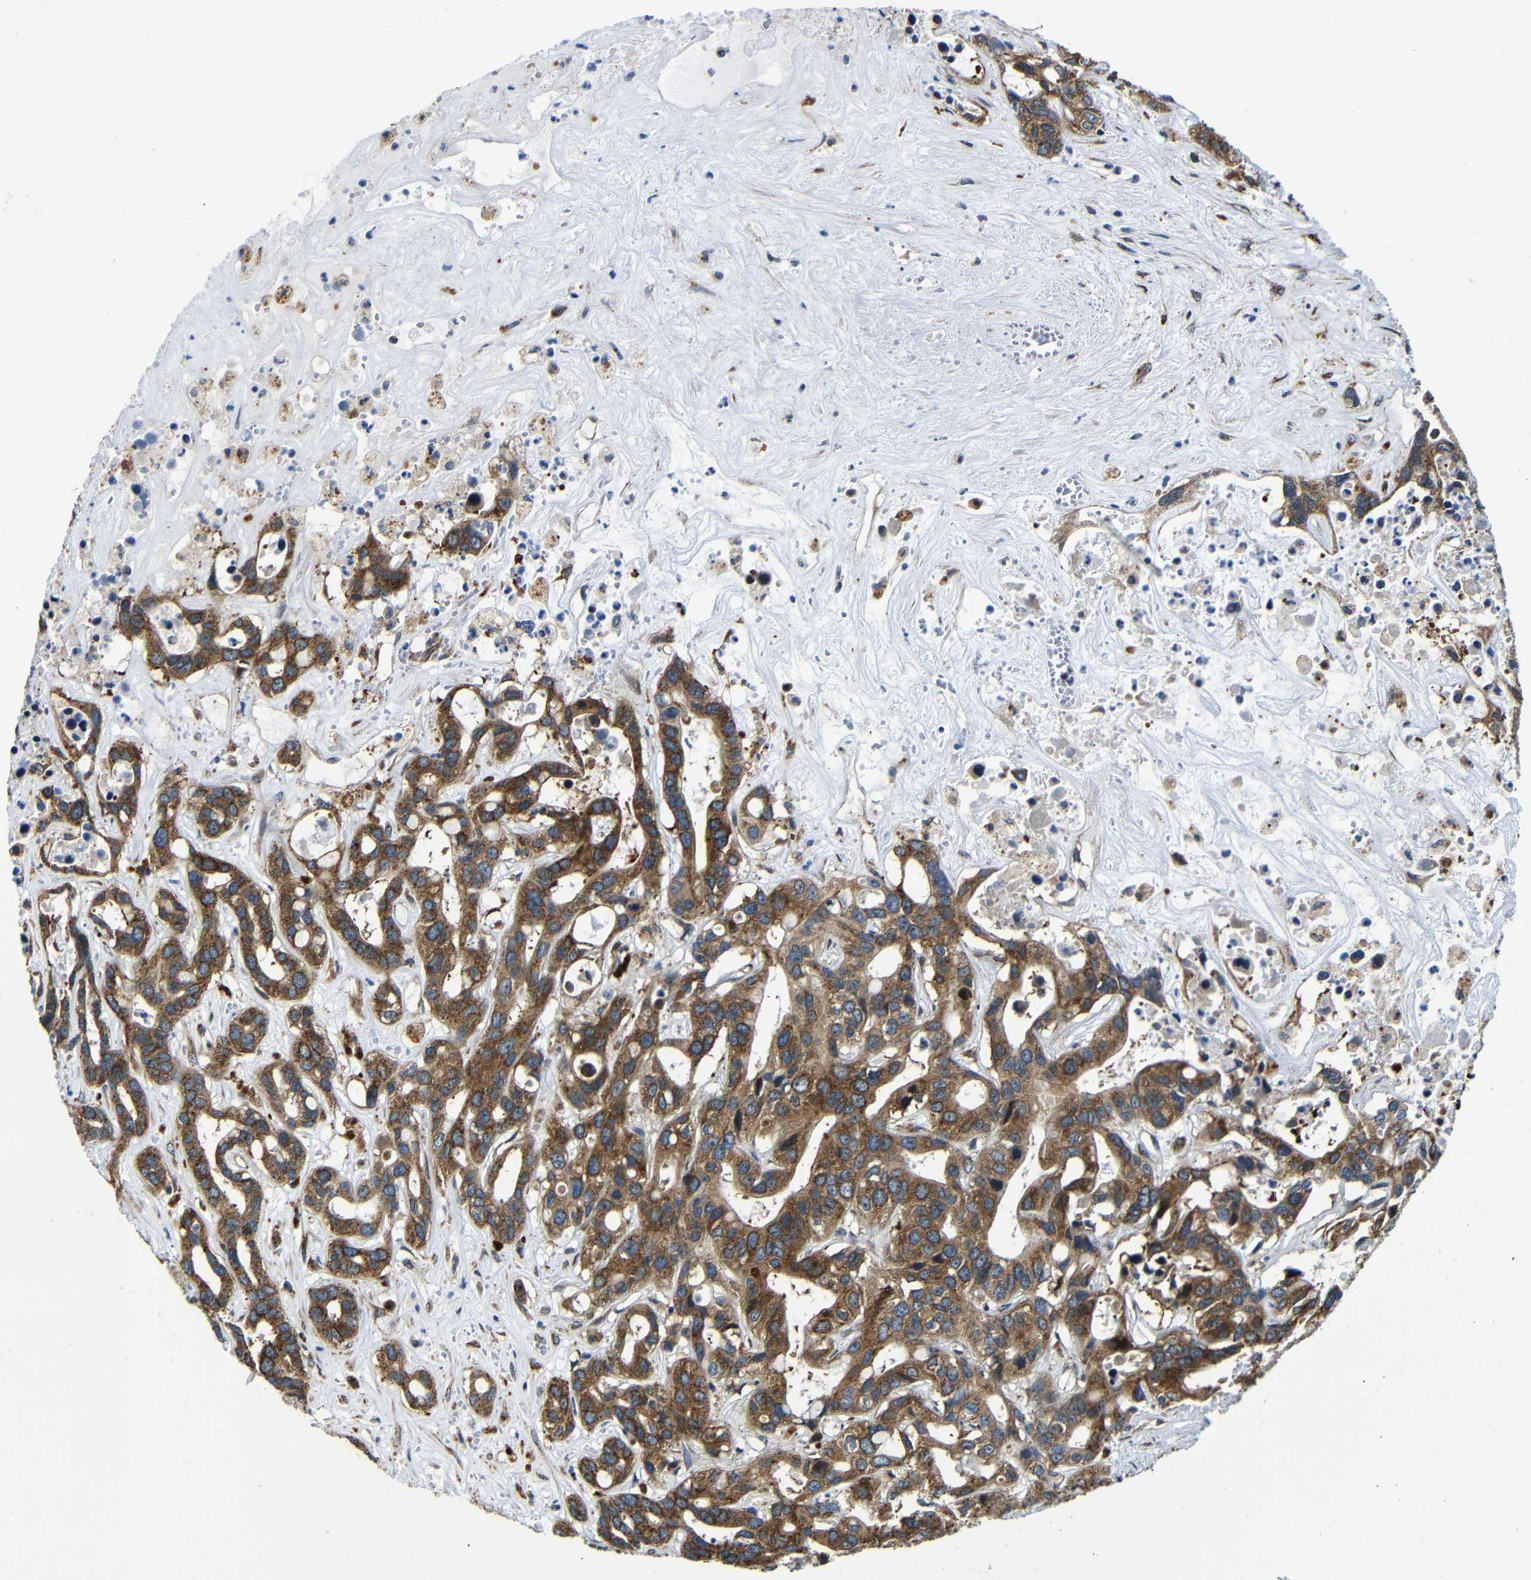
{"staining": {"intensity": "moderate", "quantity": ">75%", "location": "cytoplasmic/membranous"}, "tissue": "liver cancer", "cell_type": "Tumor cells", "image_type": "cancer", "snomed": [{"axis": "morphology", "description": "Cholangiocarcinoma"}, {"axis": "topography", "description": "Liver"}], "caption": "Immunohistochemistry (IHC) (DAB (3,3'-diaminobenzidine)) staining of human liver cancer reveals moderate cytoplasmic/membranous protein expression in about >75% of tumor cells.", "gene": "ABCE1", "patient": {"sex": "female", "age": 65}}